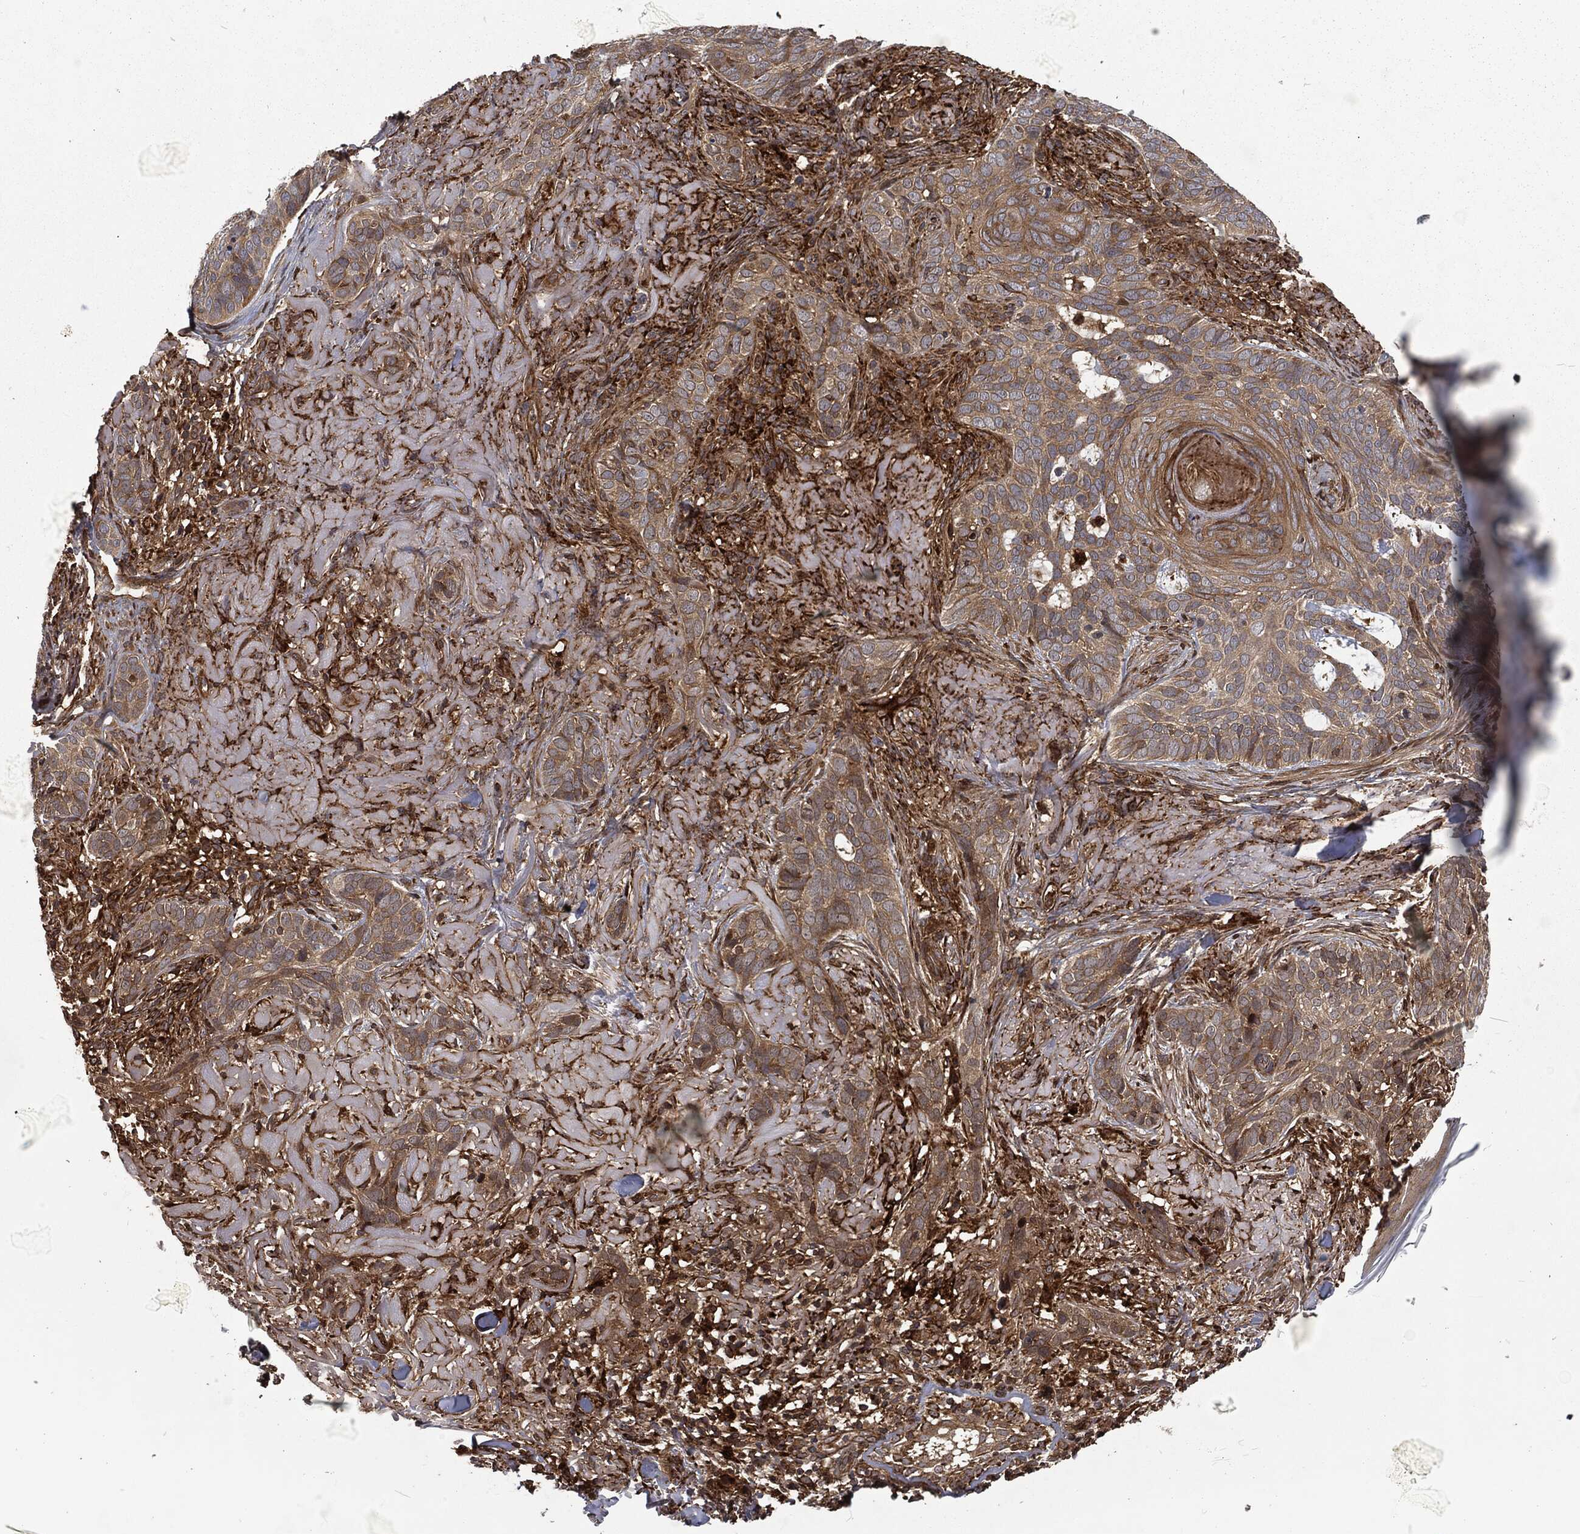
{"staining": {"intensity": "moderate", "quantity": "25%-75%", "location": "cytoplasmic/membranous"}, "tissue": "skin cancer", "cell_type": "Tumor cells", "image_type": "cancer", "snomed": [{"axis": "morphology", "description": "Basal cell carcinoma"}, {"axis": "topography", "description": "Skin"}], "caption": "A medium amount of moderate cytoplasmic/membranous expression is present in about 25%-75% of tumor cells in basal cell carcinoma (skin) tissue. Ihc stains the protein of interest in brown and the nuclei are stained blue.", "gene": "RFTN1", "patient": {"sex": "male", "age": 91}}